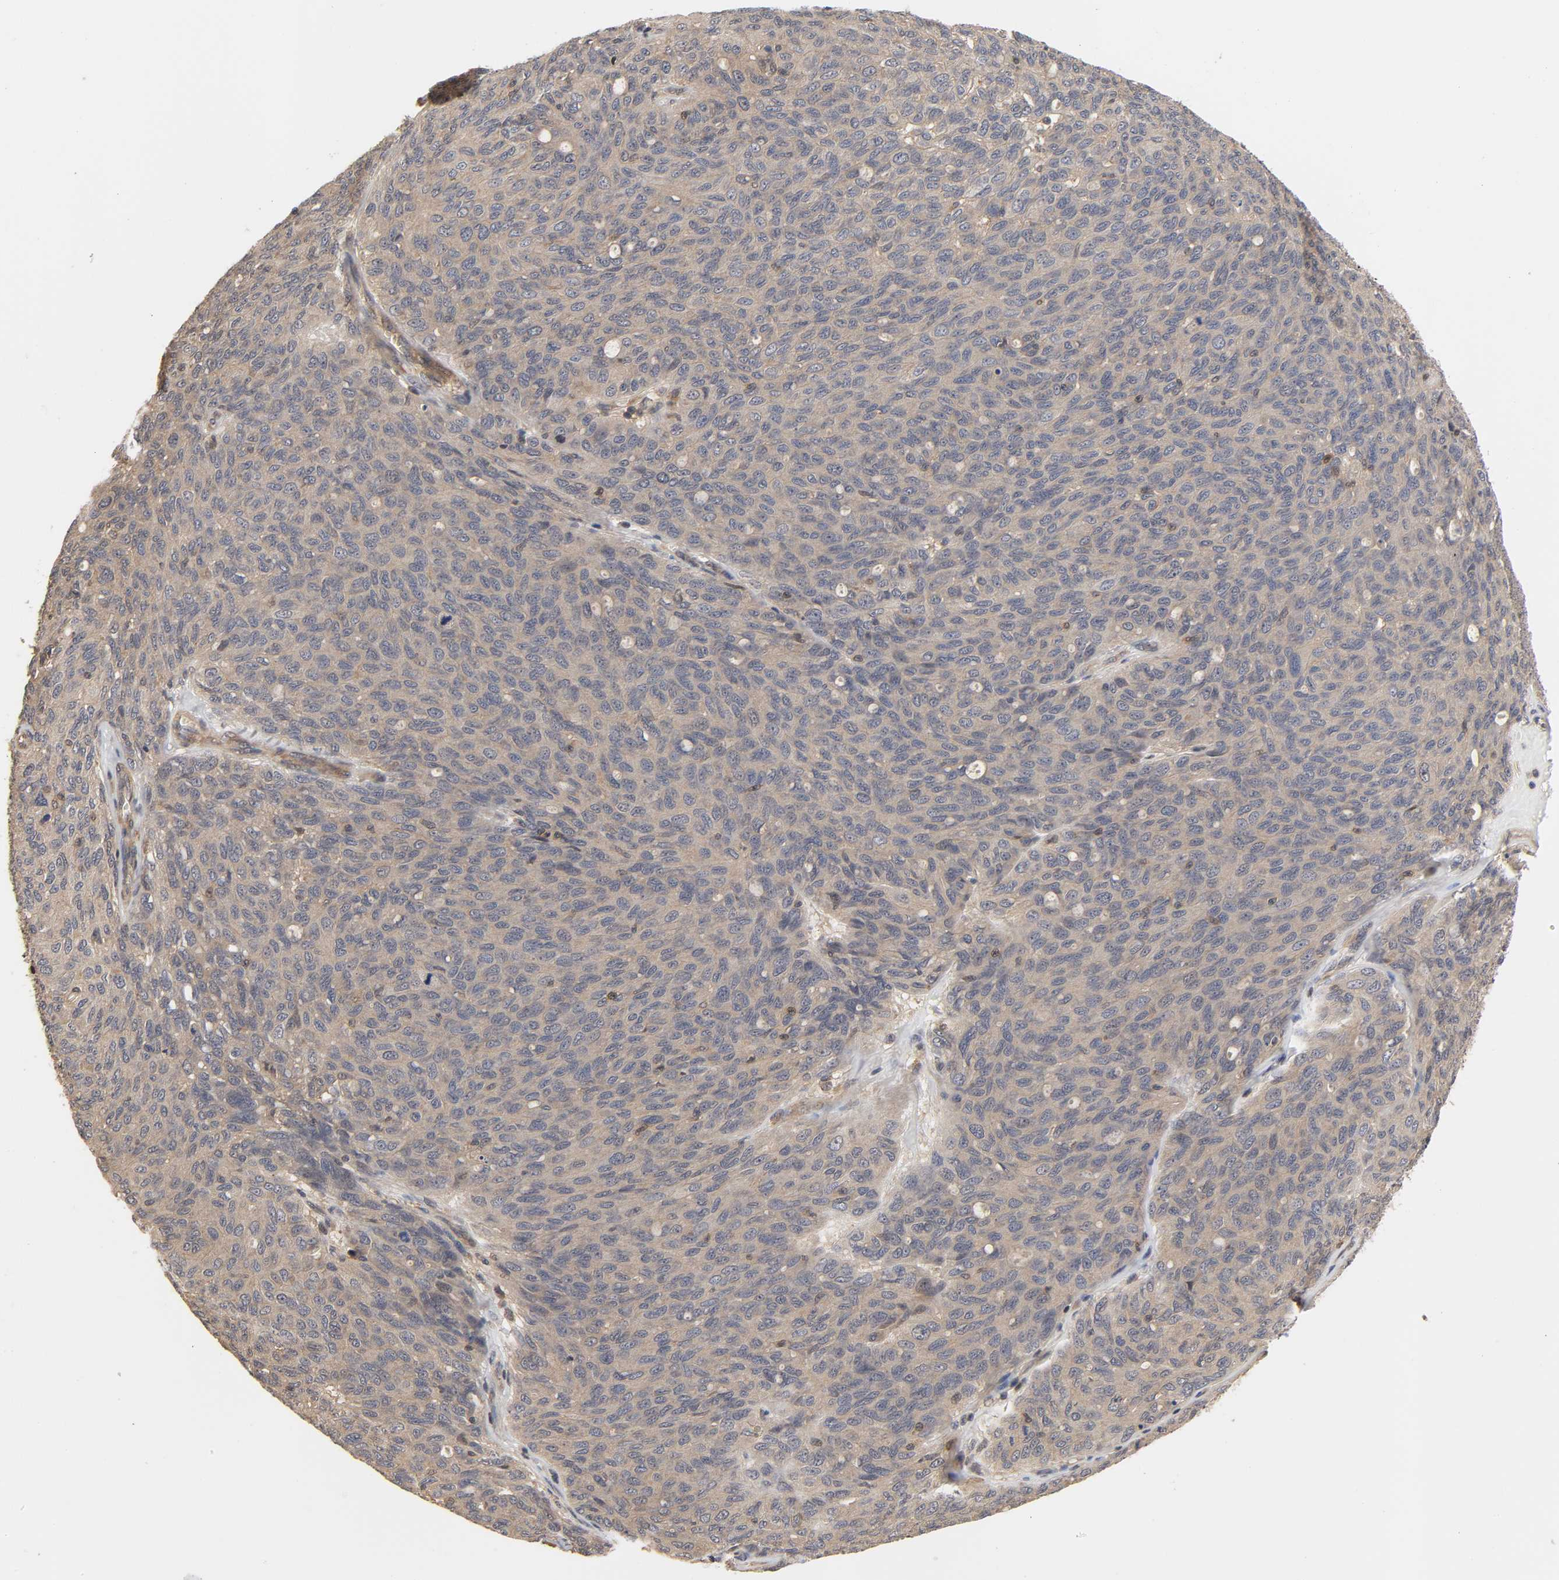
{"staining": {"intensity": "weak", "quantity": ">75%", "location": "cytoplasmic/membranous"}, "tissue": "ovarian cancer", "cell_type": "Tumor cells", "image_type": "cancer", "snomed": [{"axis": "morphology", "description": "Carcinoma, endometroid"}, {"axis": "topography", "description": "Ovary"}], "caption": "Endometroid carcinoma (ovarian) stained with a brown dye demonstrates weak cytoplasmic/membranous positive staining in approximately >75% of tumor cells.", "gene": "PDE5A", "patient": {"sex": "female", "age": 60}}